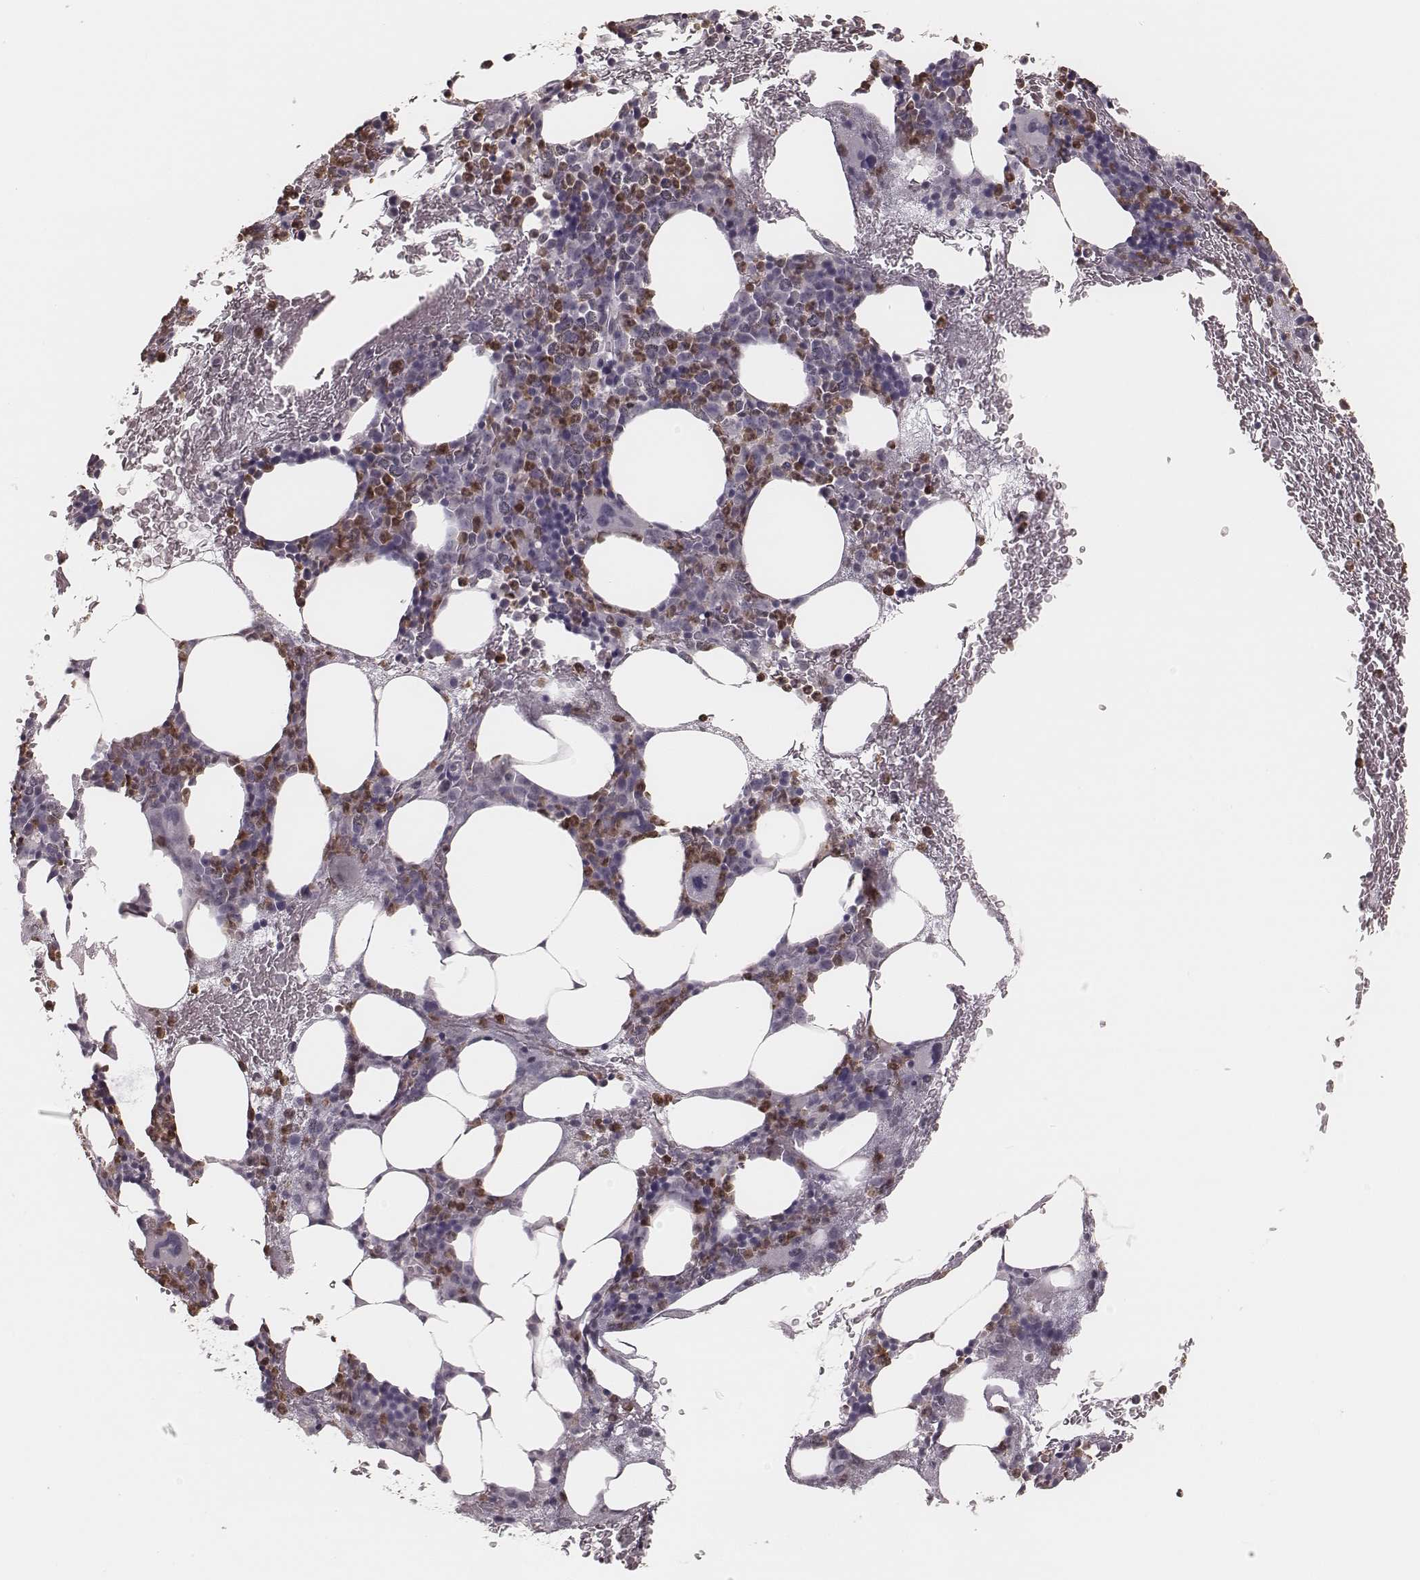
{"staining": {"intensity": "strong", "quantity": "<25%", "location": "cytoplasmic/membranous,nuclear"}, "tissue": "bone marrow", "cell_type": "Hematopoietic cells", "image_type": "normal", "snomed": [{"axis": "morphology", "description": "Normal tissue, NOS"}, {"axis": "topography", "description": "Bone marrow"}], "caption": "DAB (3,3'-diaminobenzidine) immunohistochemical staining of benign human bone marrow demonstrates strong cytoplasmic/membranous,nuclear protein positivity in about <25% of hematopoietic cells.", "gene": "KITLG", "patient": {"sex": "male", "age": 89}}